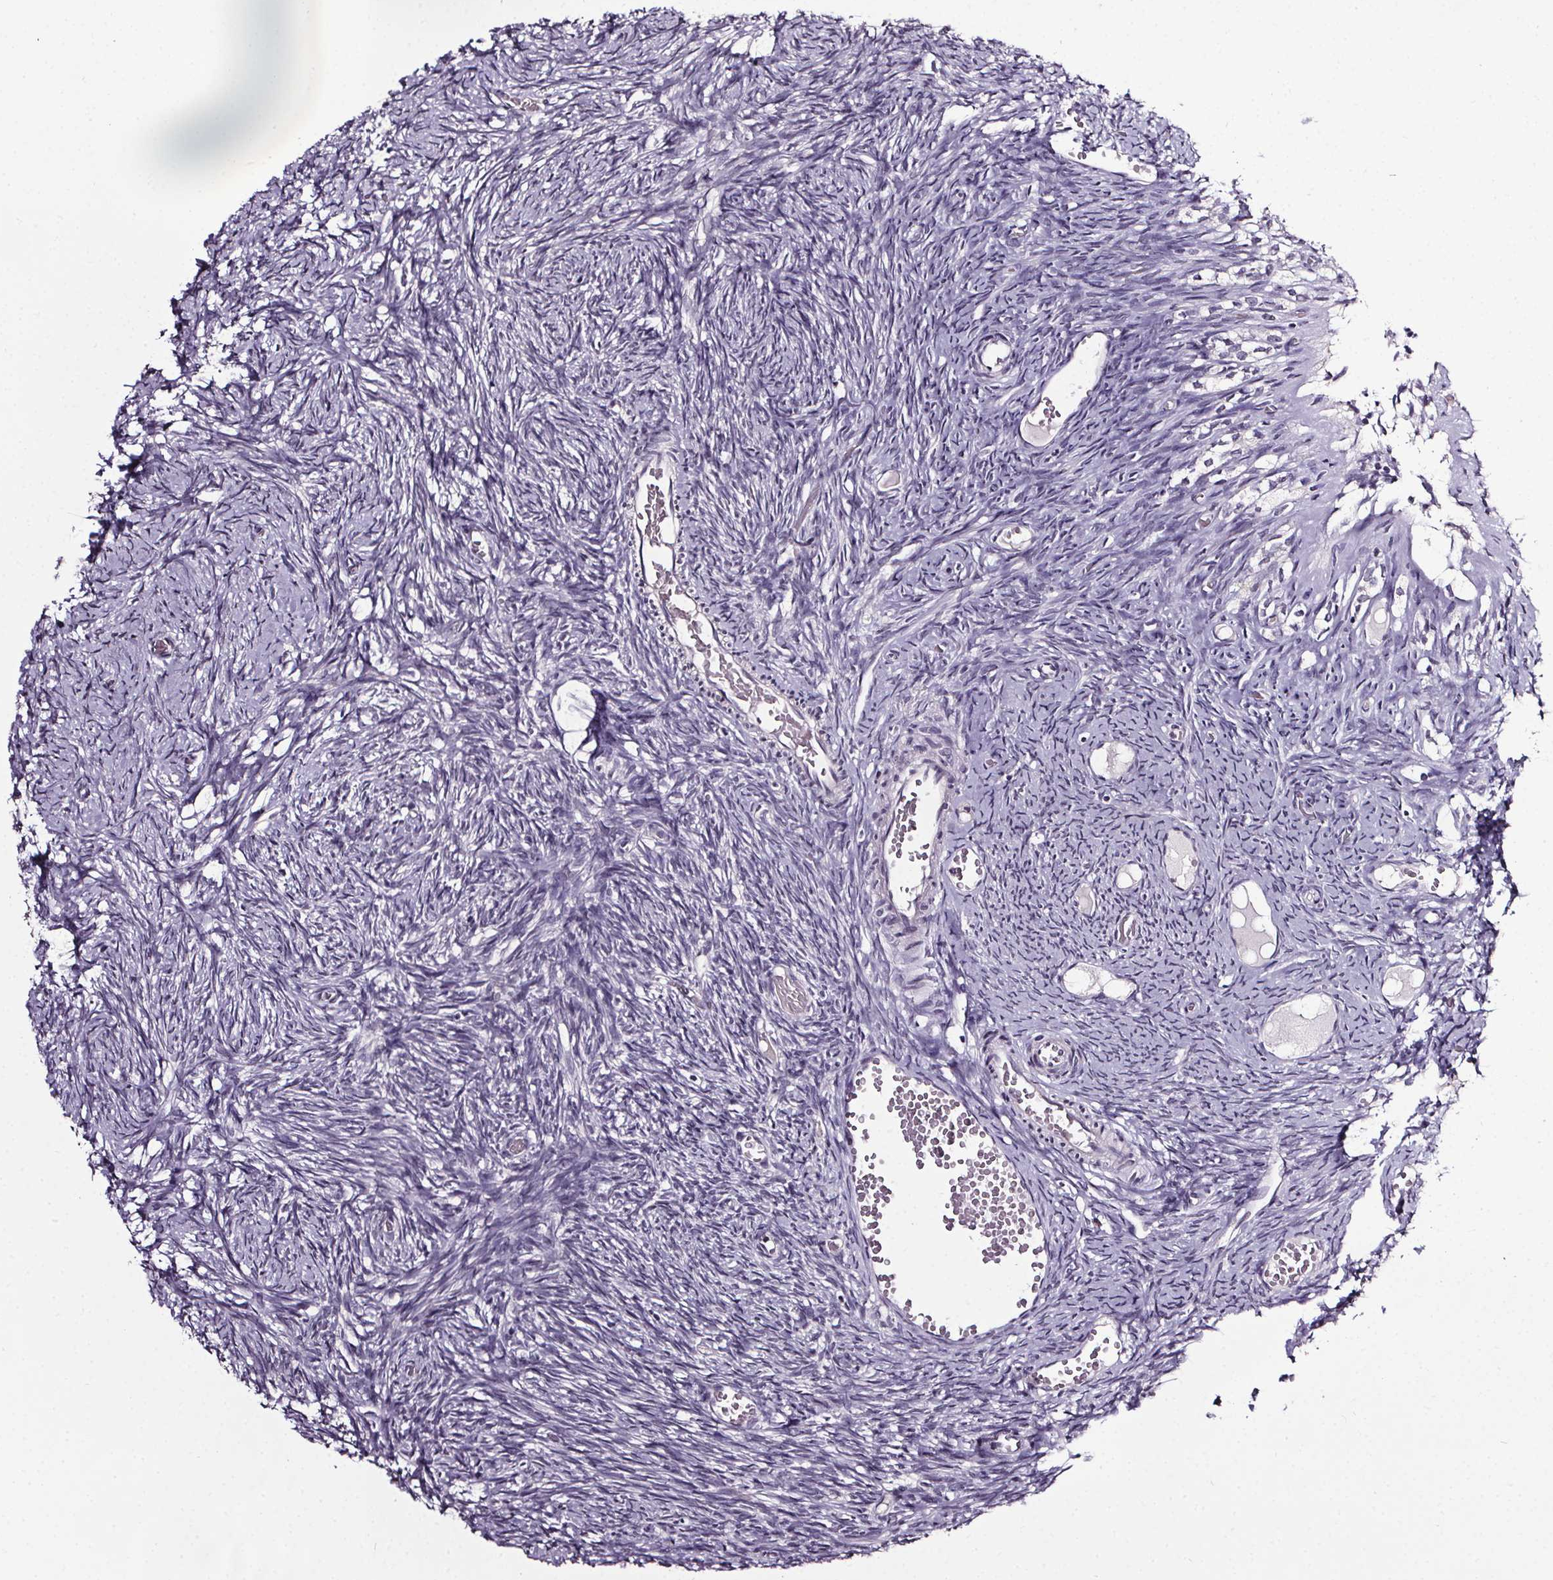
{"staining": {"intensity": "negative", "quantity": "none", "location": "none"}, "tissue": "ovary", "cell_type": "Ovarian stroma cells", "image_type": "normal", "snomed": [{"axis": "morphology", "description": "Normal tissue, NOS"}, {"axis": "topography", "description": "Ovary"}], "caption": "This is an IHC photomicrograph of unremarkable human ovary. There is no staining in ovarian stroma cells.", "gene": "NKX6", "patient": {"sex": "female", "age": 39}}